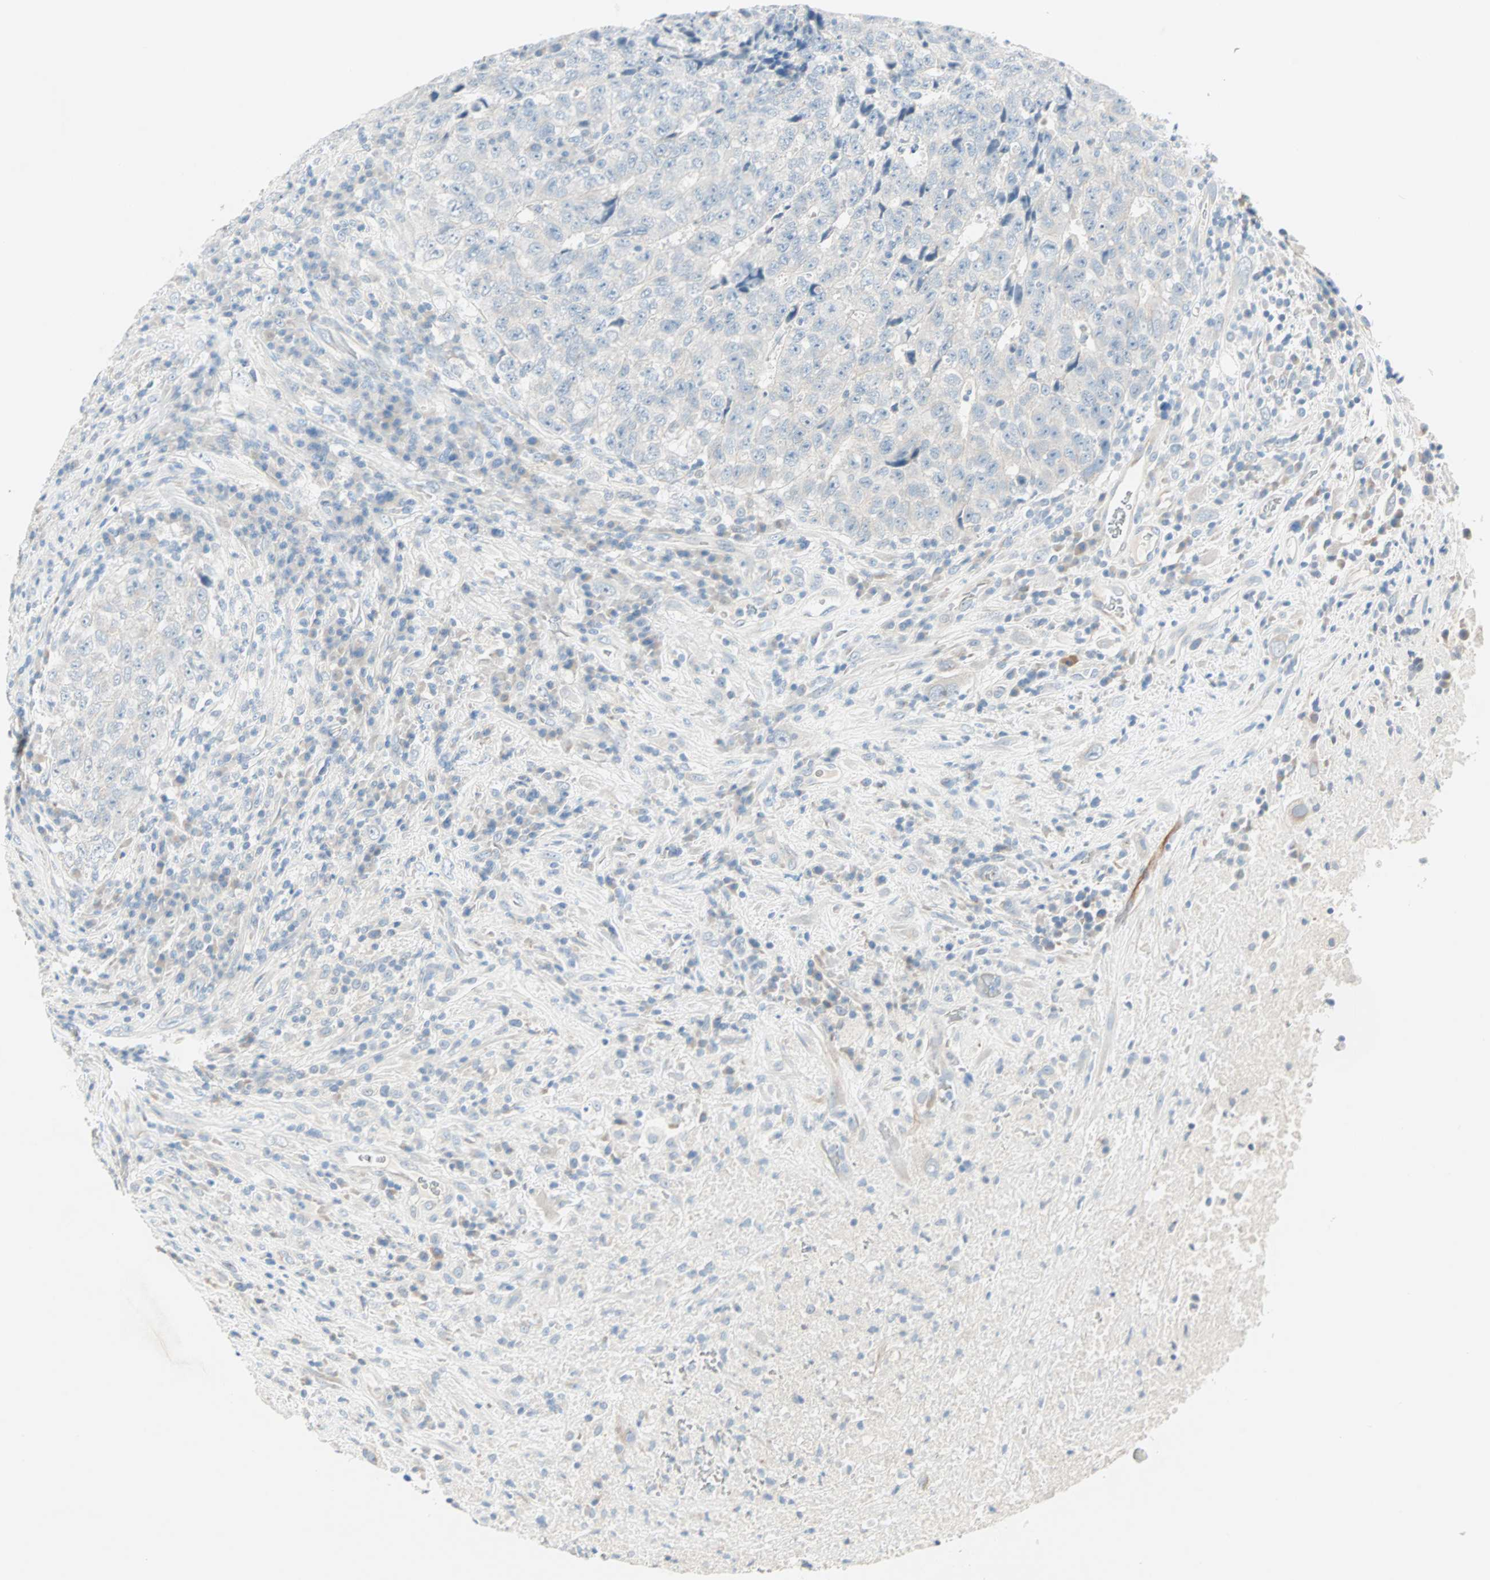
{"staining": {"intensity": "weak", "quantity": "25%-75%", "location": "cytoplasmic/membranous"}, "tissue": "testis cancer", "cell_type": "Tumor cells", "image_type": "cancer", "snomed": [{"axis": "morphology", "description": "Necrosis, NOS"}, {"axis": "morphology", "description": "Carcinoma, Embryonal, NOS"}, {"axis": "topography", "description": "Testis"}], "caption": "Protein expression analysis of human testis cancer (embryonal carcinoma) reveals weak cytoplasmic/membranous staining in approximately 25%-75% of tumor cells.", "gene": "SULT1C2", "patient": {"sex": "male", "age": 19}}